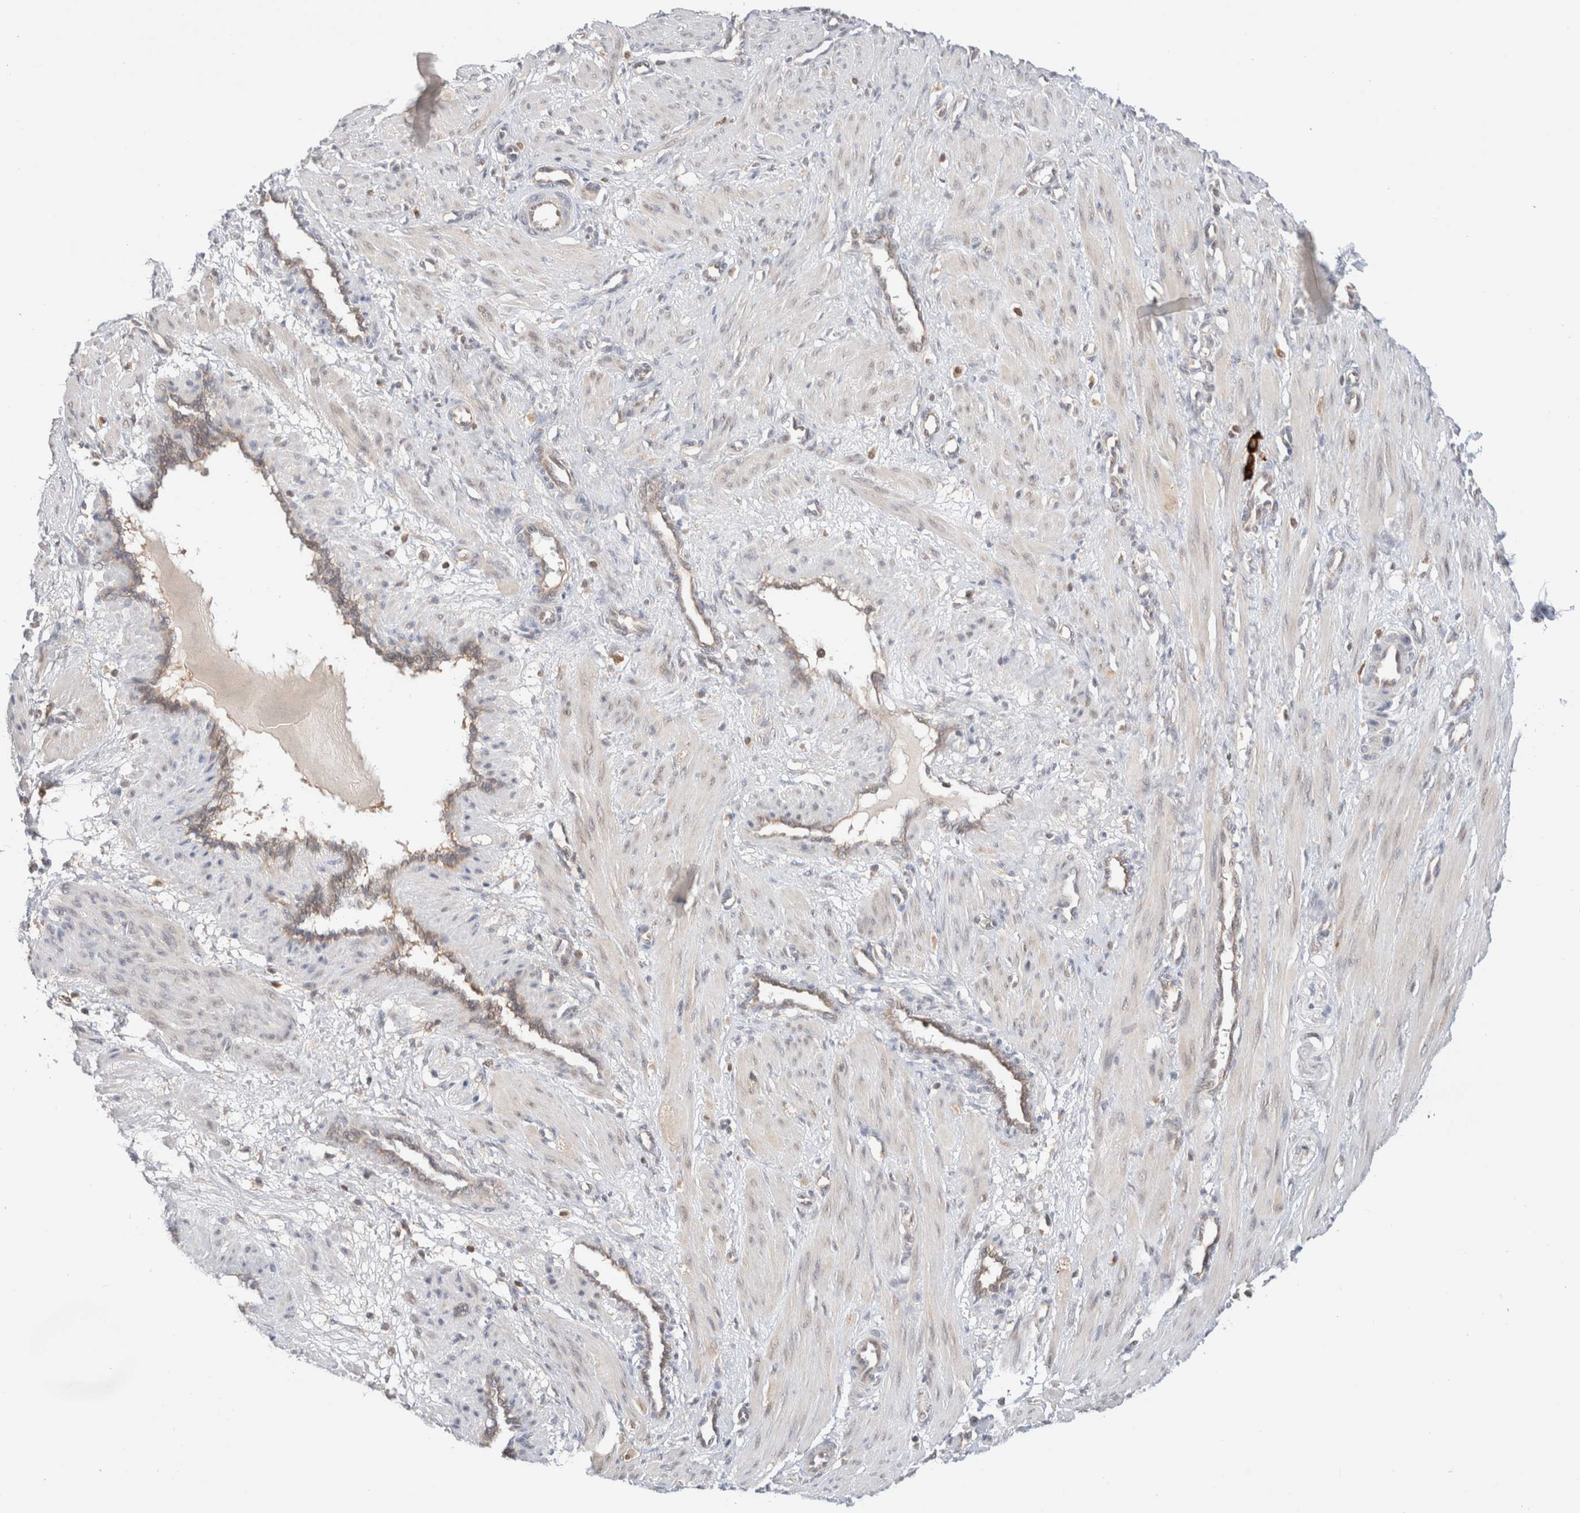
{"staining": {"intensity": "negative", "quantity": "none", "location": "none"}, "tissue": "smooth muscle", "cell_type": "Smooth muscle cells", "image_type": "normal", "snomed": [{"axis": "morphology", "description": "Normal tissue, NOS"}, {"axis": "topography", "description": "Endometrium"}], "caption": "Immunohistochemical staining of benign human smooth muscle shows no significant positivity in smooth muscle cells.", "gene": "XKR4", "patient": {"sex": "female", "age": 33}}